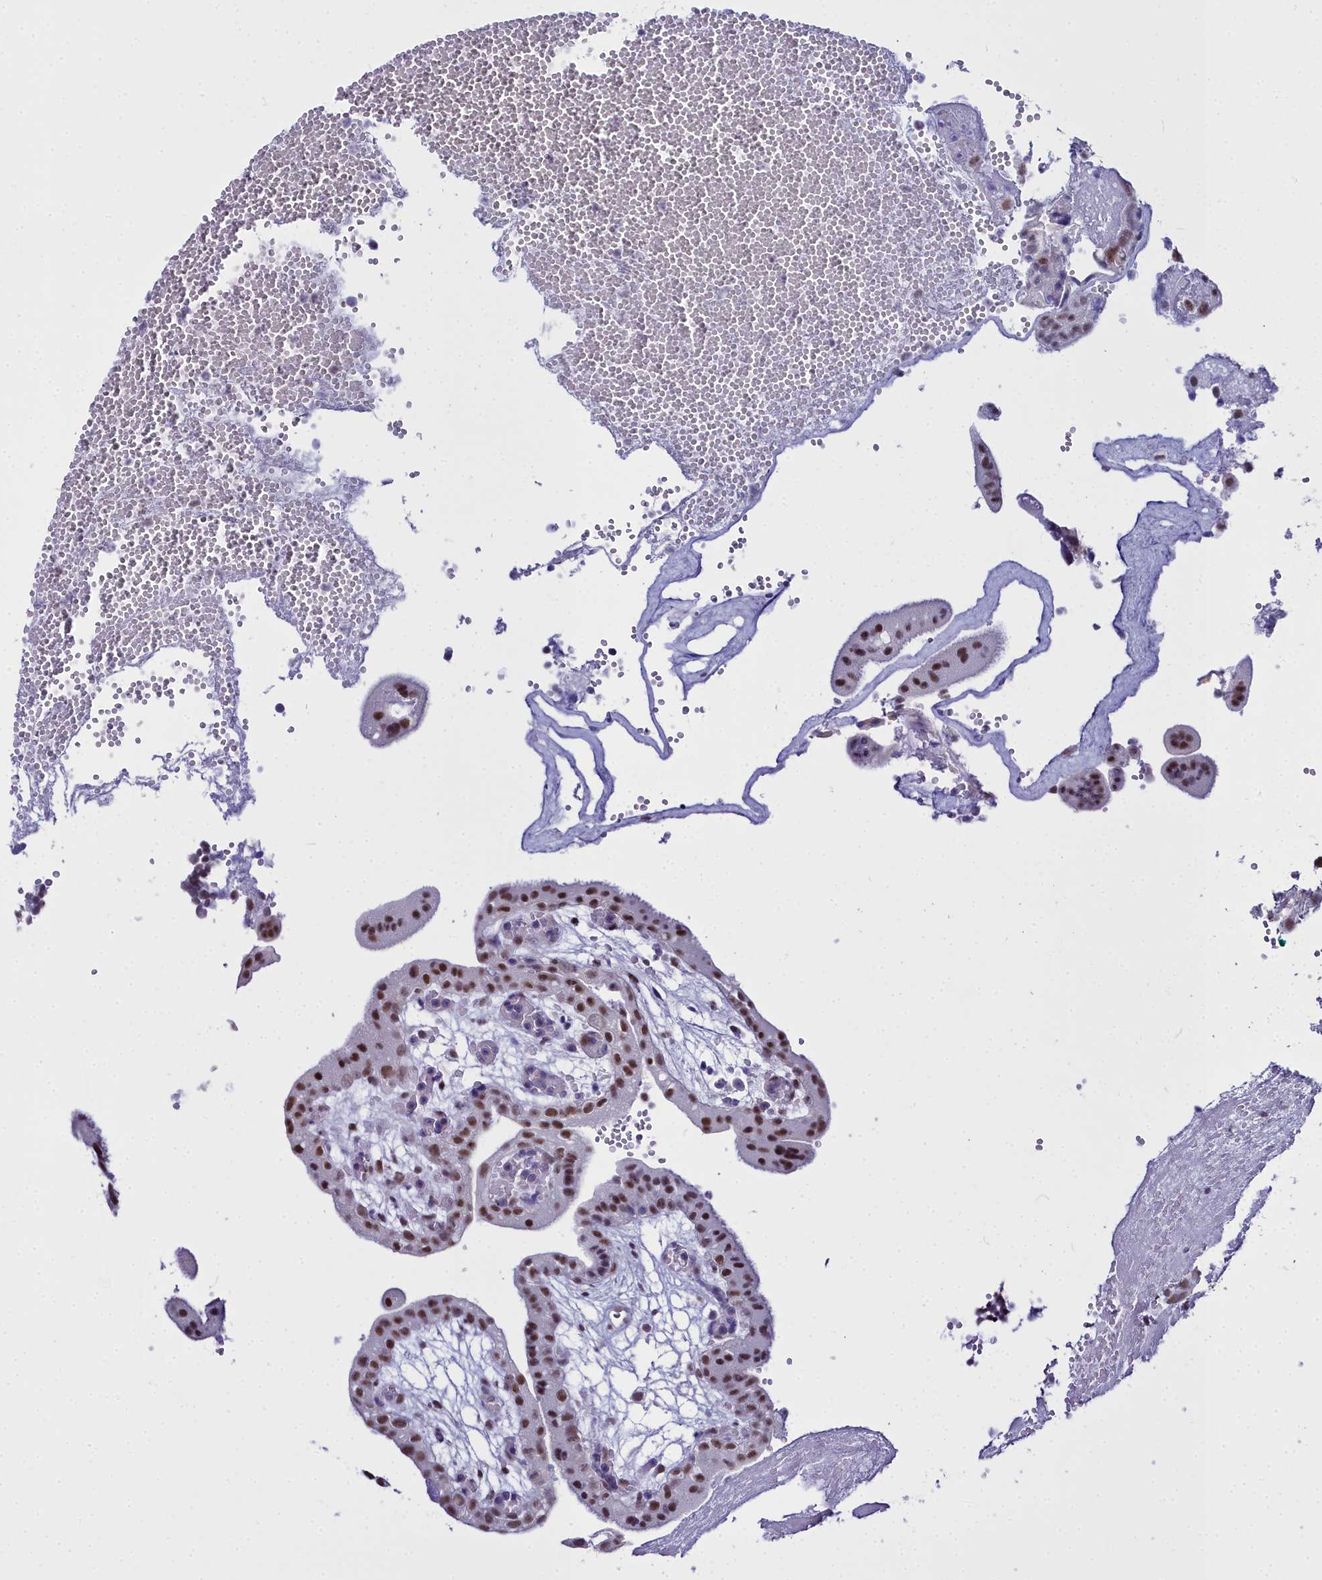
{"staining": {"intensity": "moderate", "quantity": ">75%", "location": "nuclear"}, "tissue": "placenta", "cell_type": "Trophoblastic cells", "image_type": "normal", "snomed": [{"axis": "morphology", "description": "Normal tissue, NOS"}, {"axis": "topography", "description": "Placenta"}], "caption": "Trophoblastic cells reveal medium levels of moderate nuclear staining in about >75% of cells in benign placenta. Nuclei are stained in blue.", "gene": "RBM12", "patient": {"sex": "female", "age": 18}}